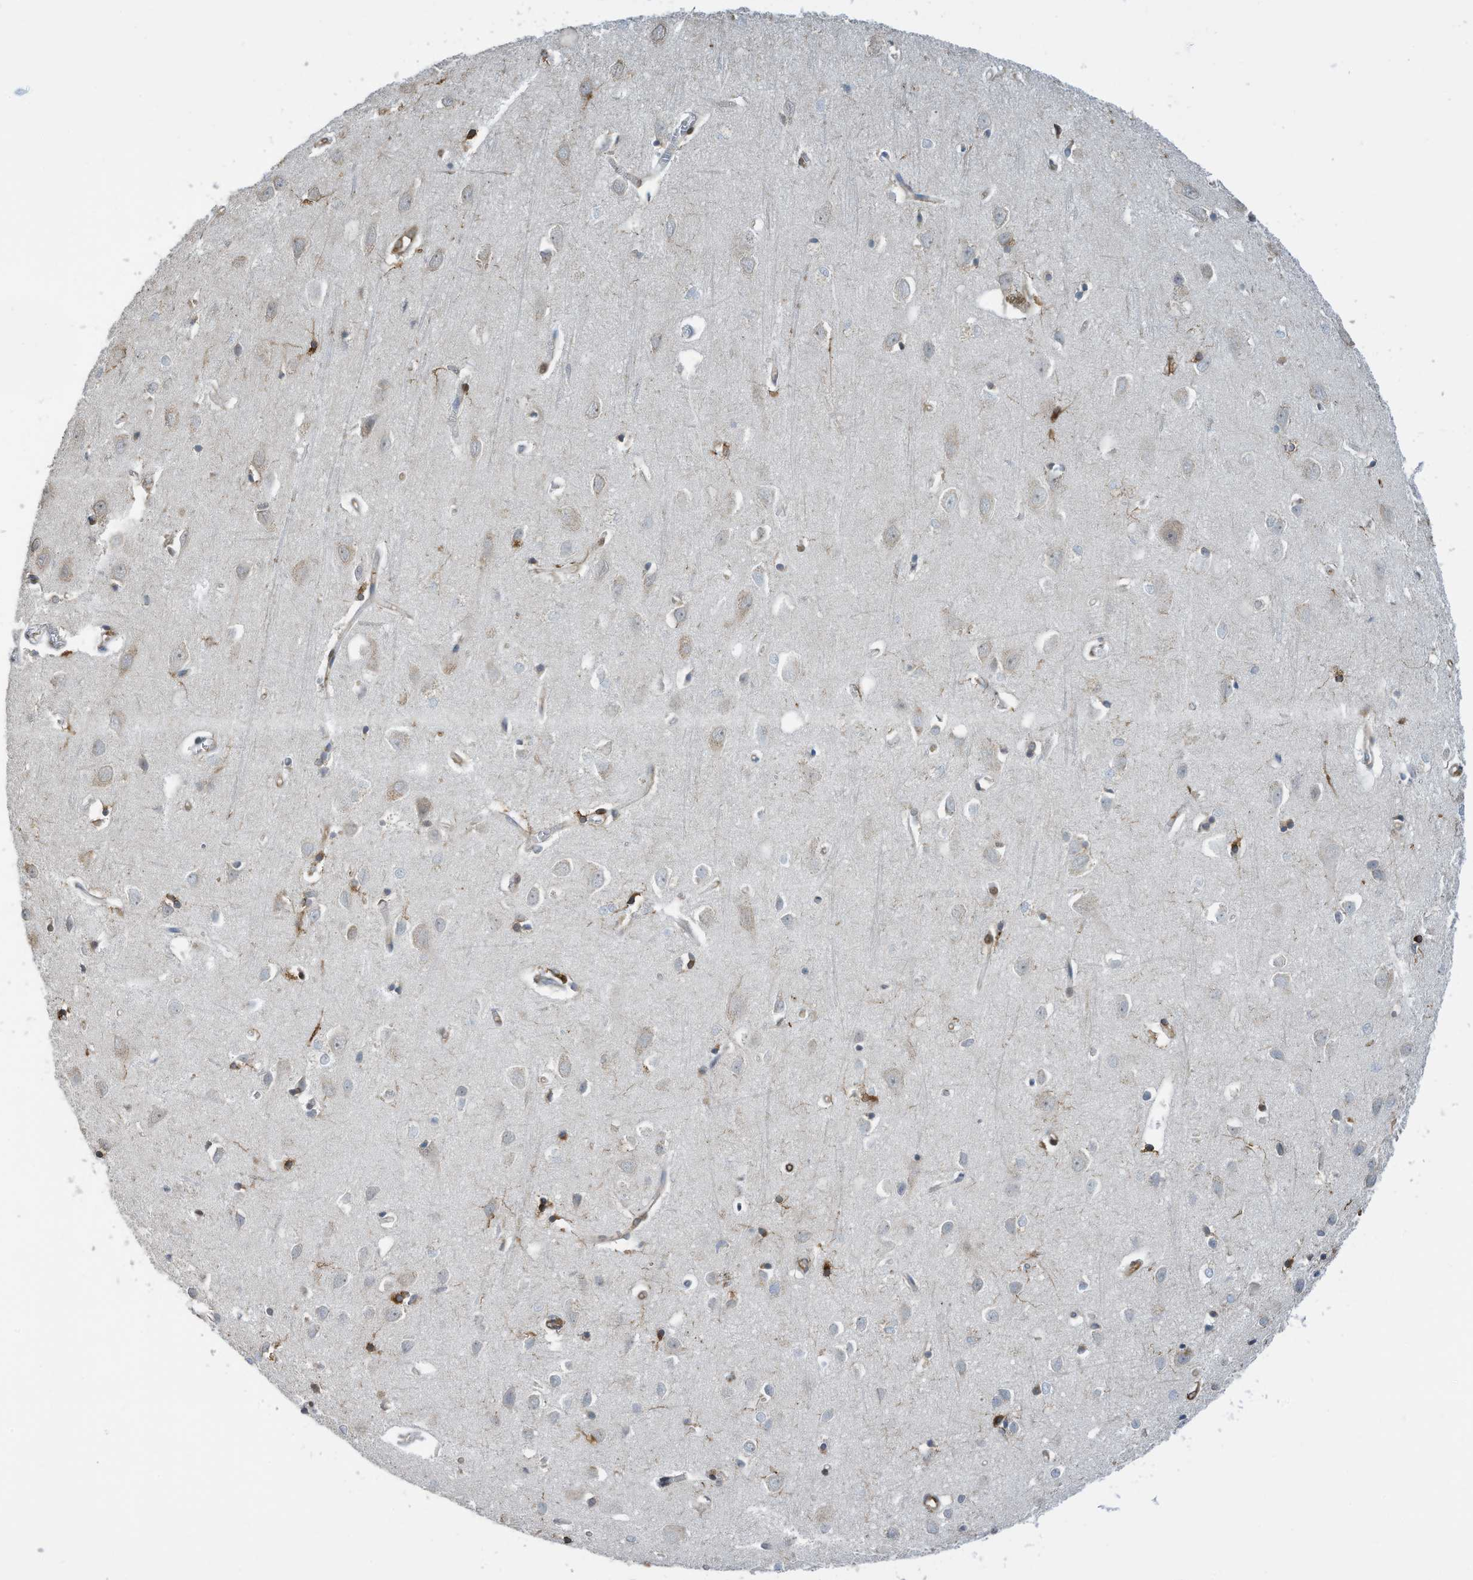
{"staining": {"intensity": "moderate", "quantity": "25%-75%", "location": "cytoplasmic/membranous"}, "tissue": "cerebral cortex", "cell_type": "Endothelial cells", "image_type": "normal", "snomed": [{"axis": "morphology", "description": "Normal tissue, NOS"}, {"axis": "topography", "description": "Cerebral cortex"}], "caption": "Benign cerebral cortex demonstrates moderate cytoplasmic/membranous staining in about 25%-75% of endothelial cells, visualized by immunohistochemistry. The protein is stained brown, and the nuclei are stained in blue (DAB IHC with brightfield microscopy, high magnification).", "gene": "ZBTB45", "patient": {"sex": "female", "age": 64}}